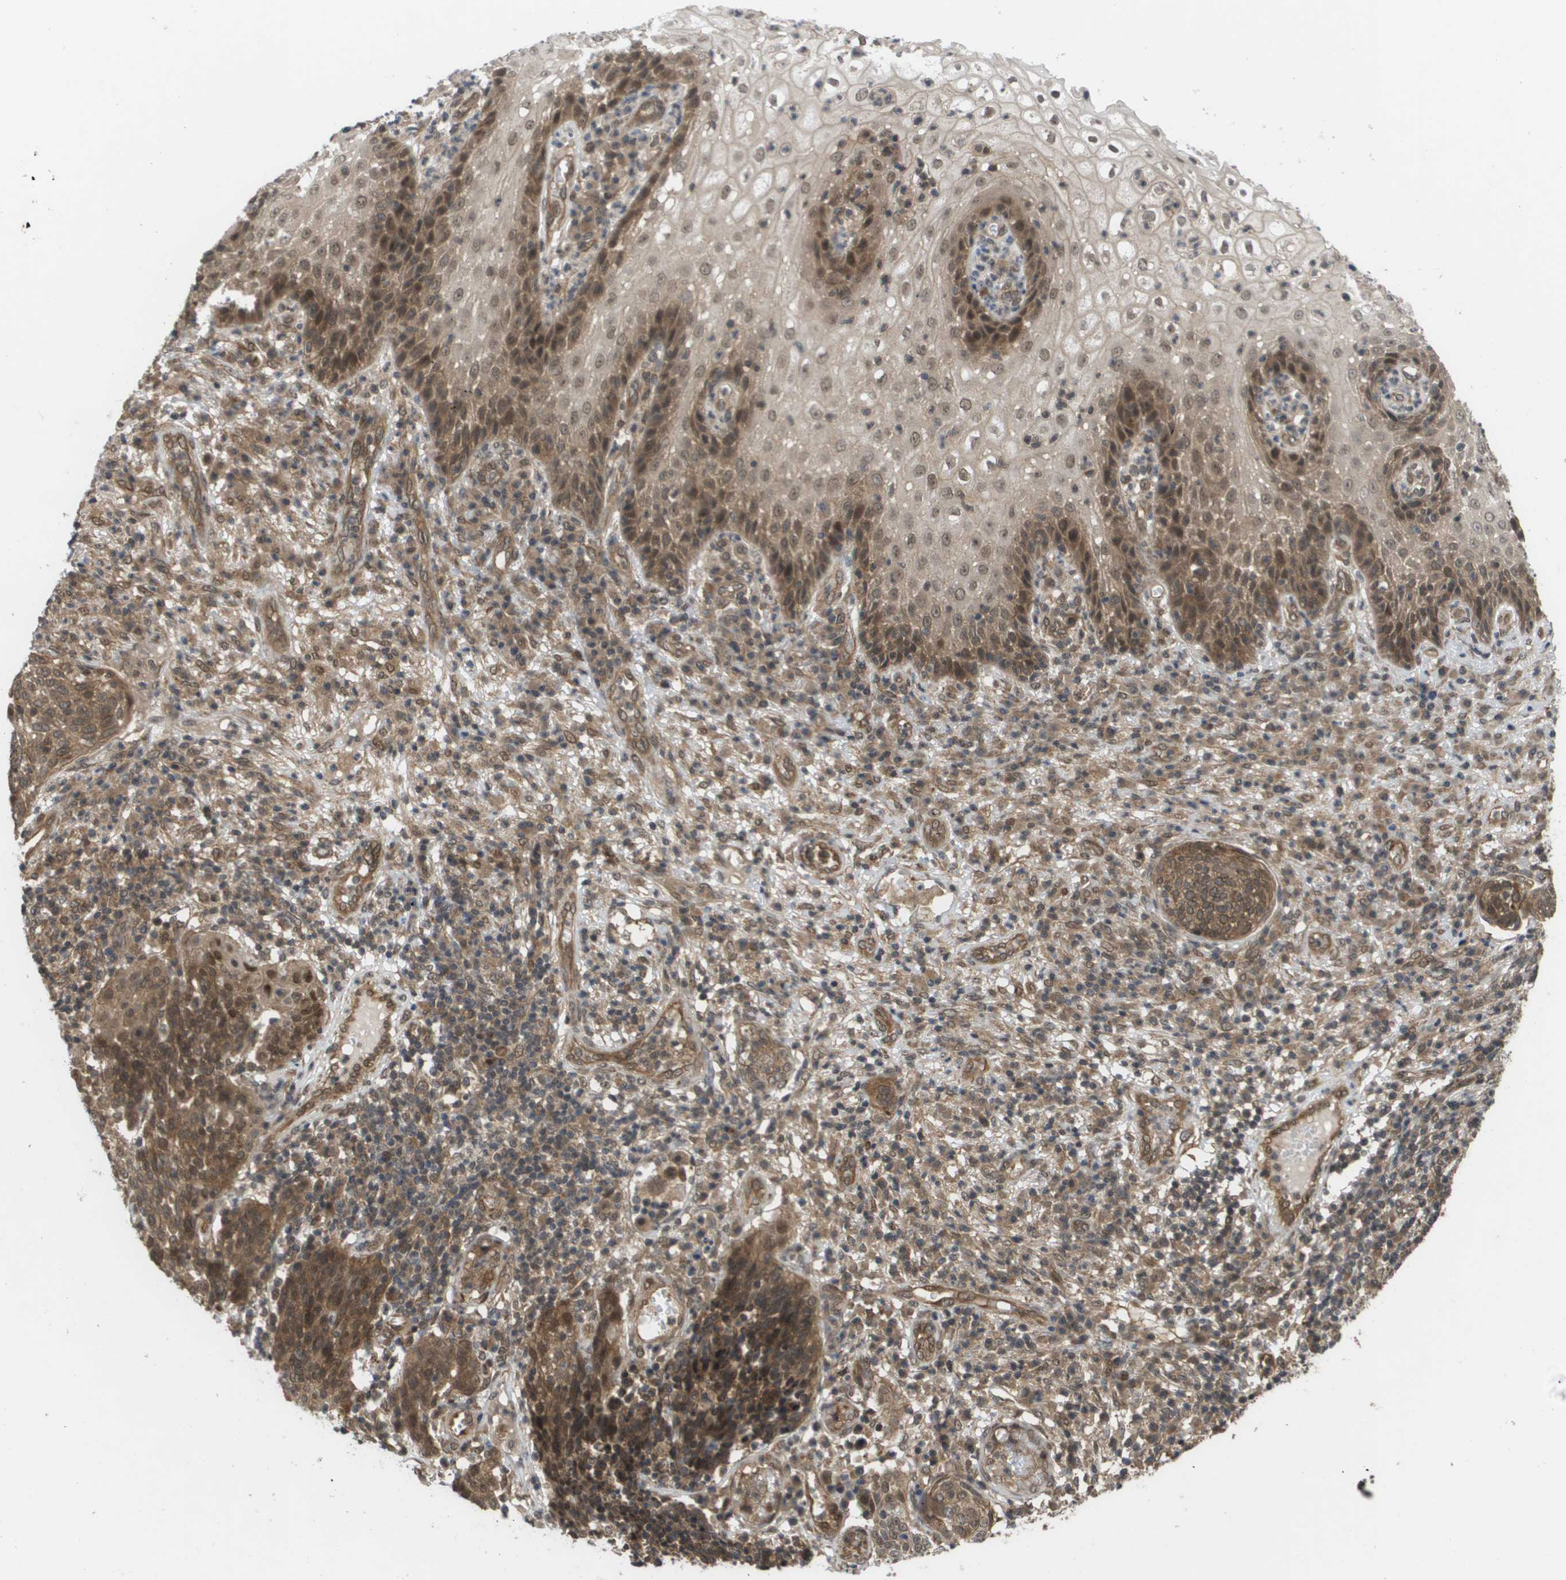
{"staining": {"intensity": "moderate", "quantity": ">75%", "location": "cytoplasmic/membranous,nuclear"}, "tissue": "cervical cancer", "cell_type": "Tumor cells", "image_type": "cancer", "snomed": [{"axis": "morphology", "description": "Squamous cell carcinoma, NOS"}, {"axis": "topography", "description": "Cervix"}], "caption": "Immunohistochemical staining of cervical cancer exhibits medium levels of moderate cytoplasmic/membranous and nuclear protein staining in about >75% of tumor cells.", "gene": "CTPS2", "patient": {"sex": "female", "age": 34}}